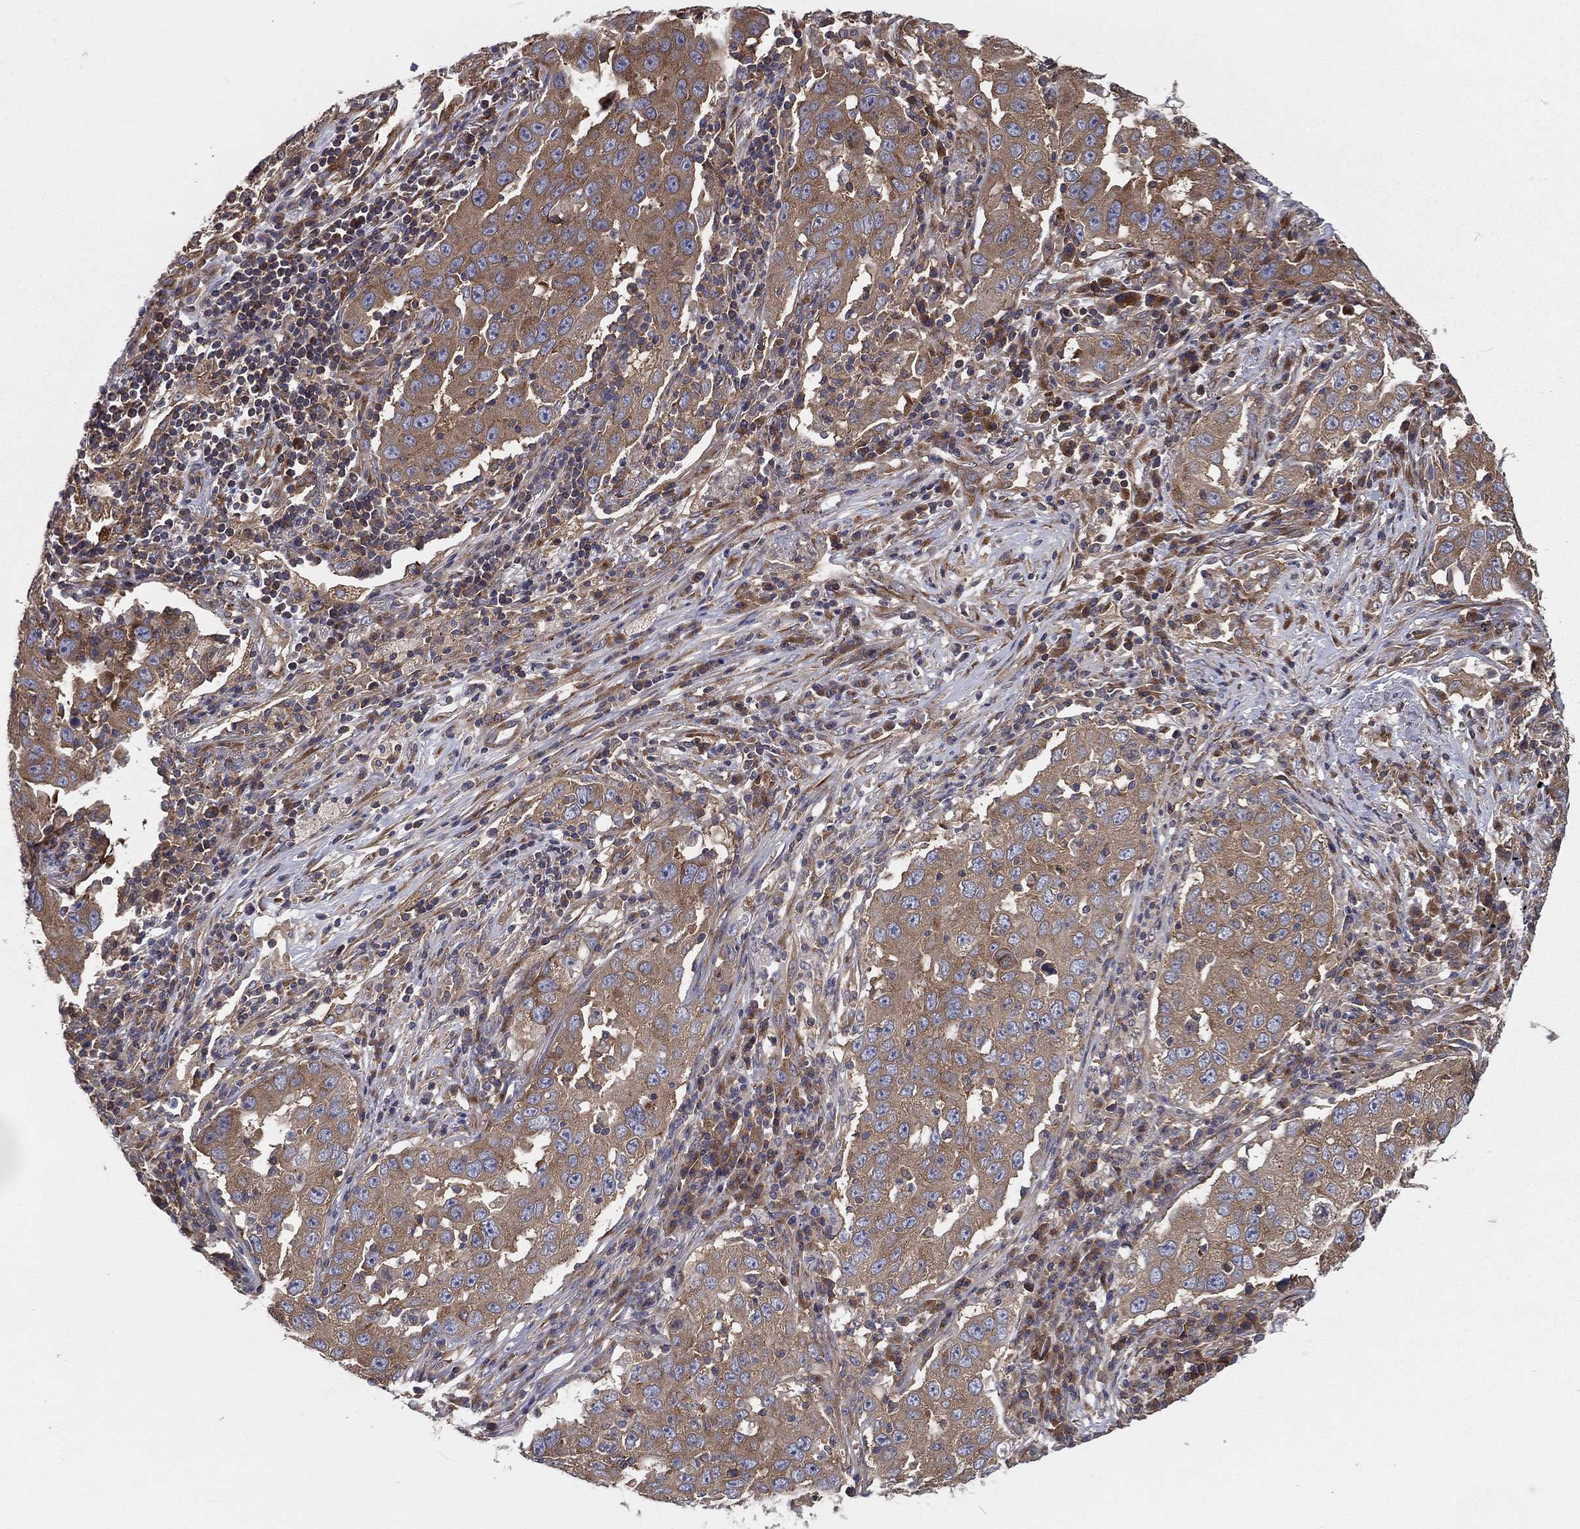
{"staining": {"intensity": "moderate", "quantity": "25%-75%", "location": "cytoplasmic/membranous"}, "tissue": "lung cancer", "cell_type": "Tumor cells", "image_type": "cancer", "snomed": [{"axis": "morphology", "description": "Adenocarcinoma, NOS"}, {"axis": "topography", "description": "Lung"}], "caption": "Immunohistochemical staining of adenocarcinoma (lung) displays medium levels of moderate cytoplasmic/membranous protein expression in about 25%-75% of tumor cells.", "gene": "EIF2B5", "patient": {"sex": "male", "age": 73}}